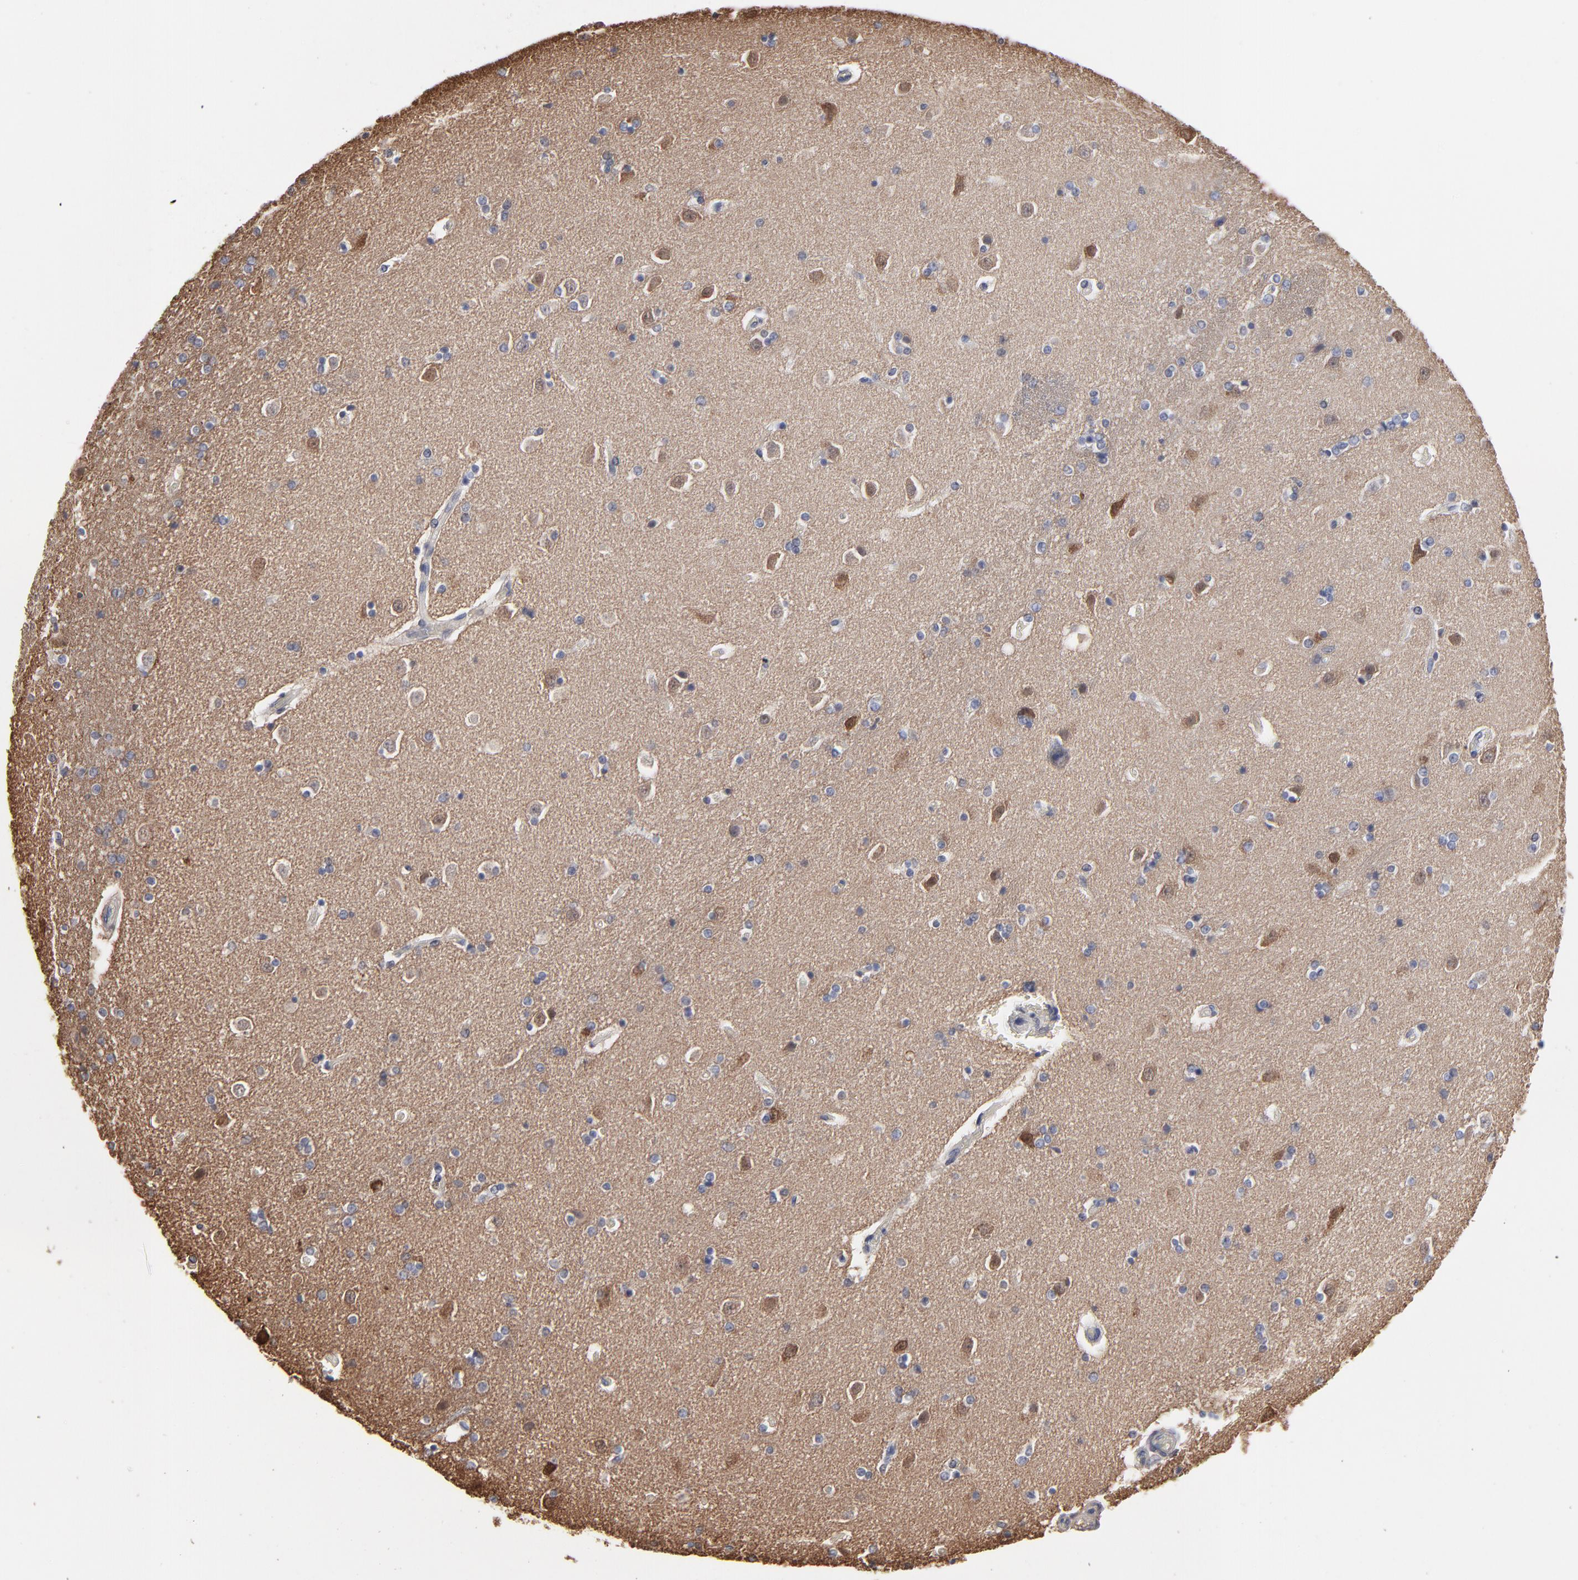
{"staining": {"intensity": "weak", "quantity": ">75%", "location": "cytoplasmic/membranous"}, "tissue": "caudate", "cell_type": "Glial cells", "image_type": "normal", "snomed": [{"axis": "morphology", "description": "Normal tissue, NOS"}, {"axis": "topography", "description": "Lateral ventricle wall"}], "caption": "IHC photomicrograph of unremarkable caudate stained for a protein (brown), which reveals low levels of weak cytoplasmic/membranous positivity in about >75% of glial cells.", "gene": "MAP2K1", "patient": {"sex": "female", "age": 54}}